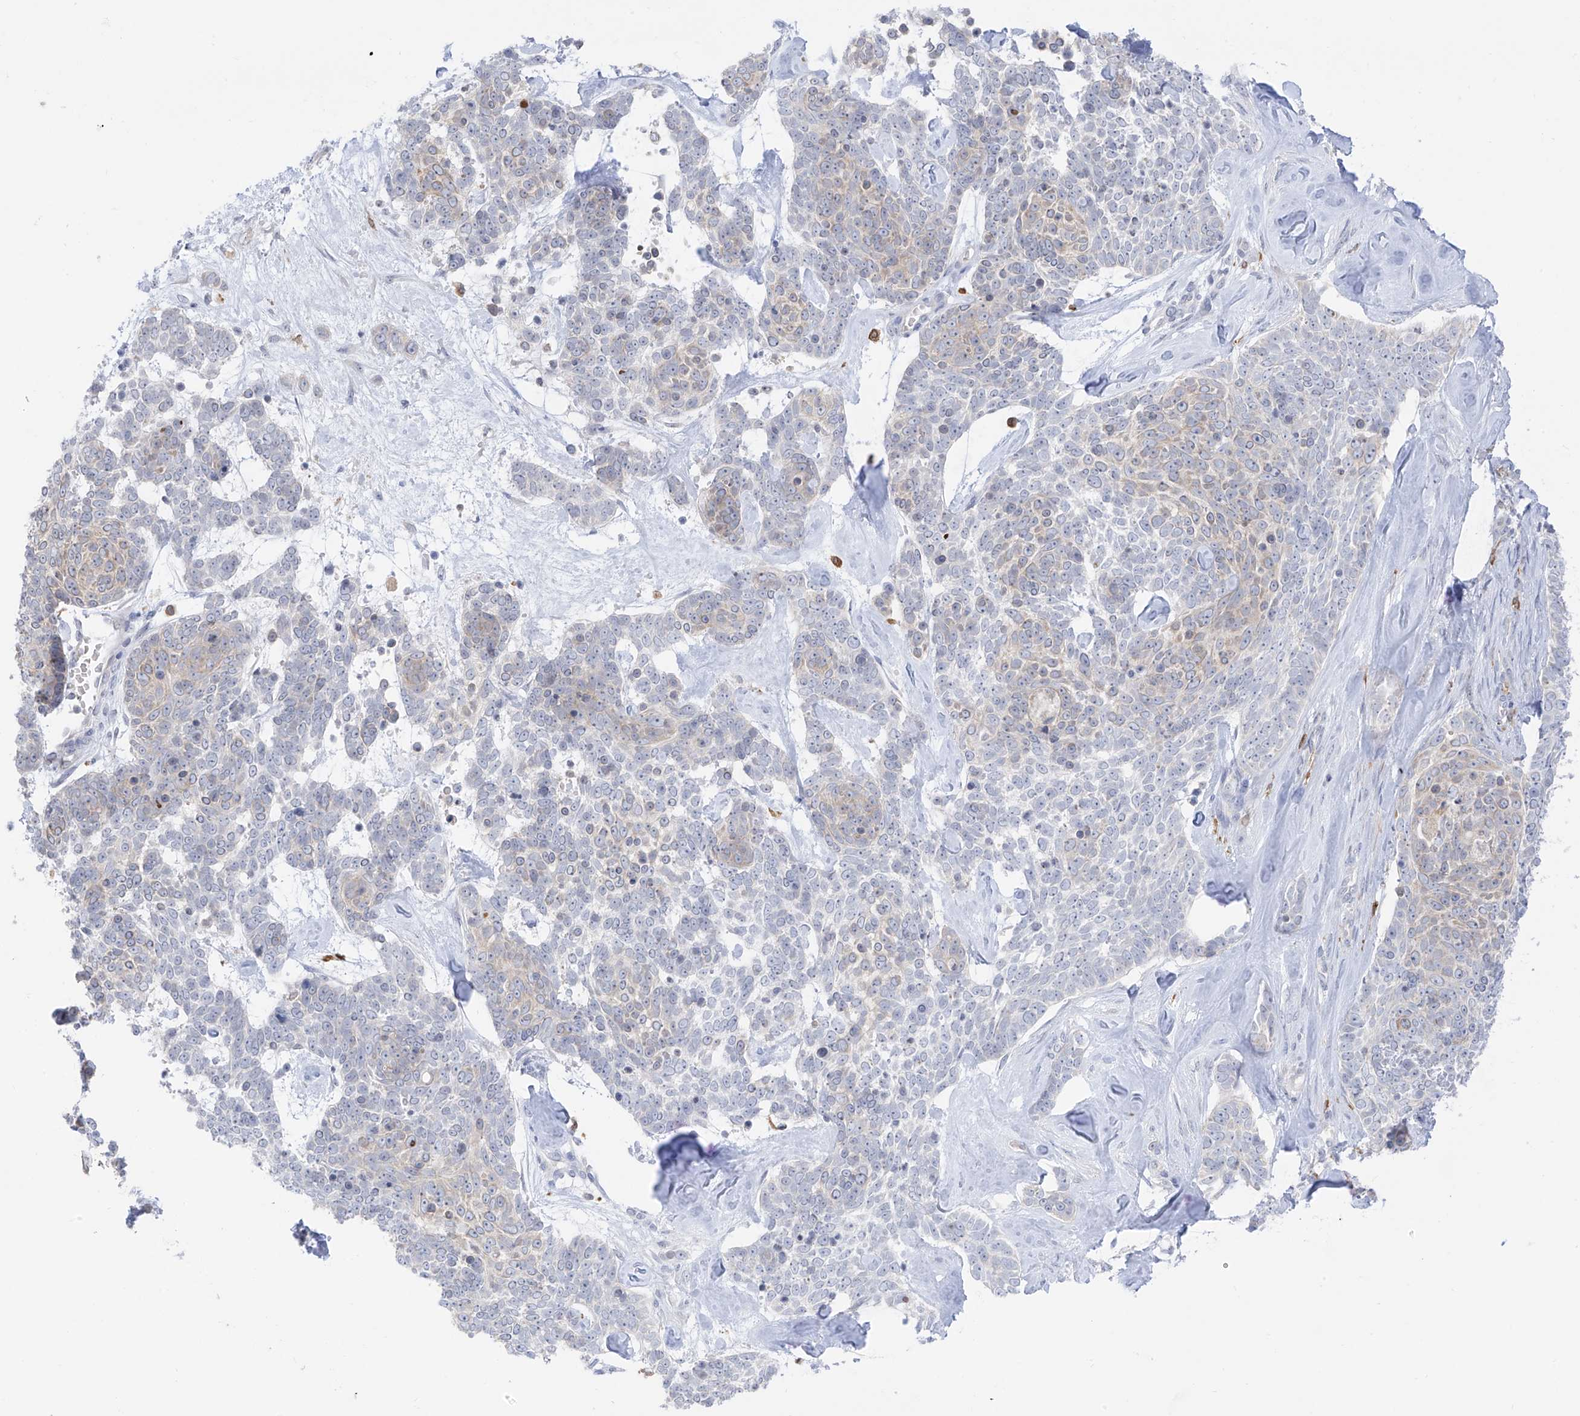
{"staining": {"intensity": "negative", "quantity": "none", "location": "none"}, "tissue": "skin cancer", "cell_type": "Tumor cells", "image_type": "cancer", "snomed": [{"axis": "morphology", "description": "Basal cell carcinoma"}, {"axis": "topography", "description": "Skin"}], "caption": "High magnification brightfield microscopy of skin basal cell carcinoma stained with DAB (brown) and counterstained with hematoxylin (blue): tumor cells show no significant staining. Nuclei are stained in blue.", "gene": "TBXAS1", "patient": {"sex": "female", "age": 81}}